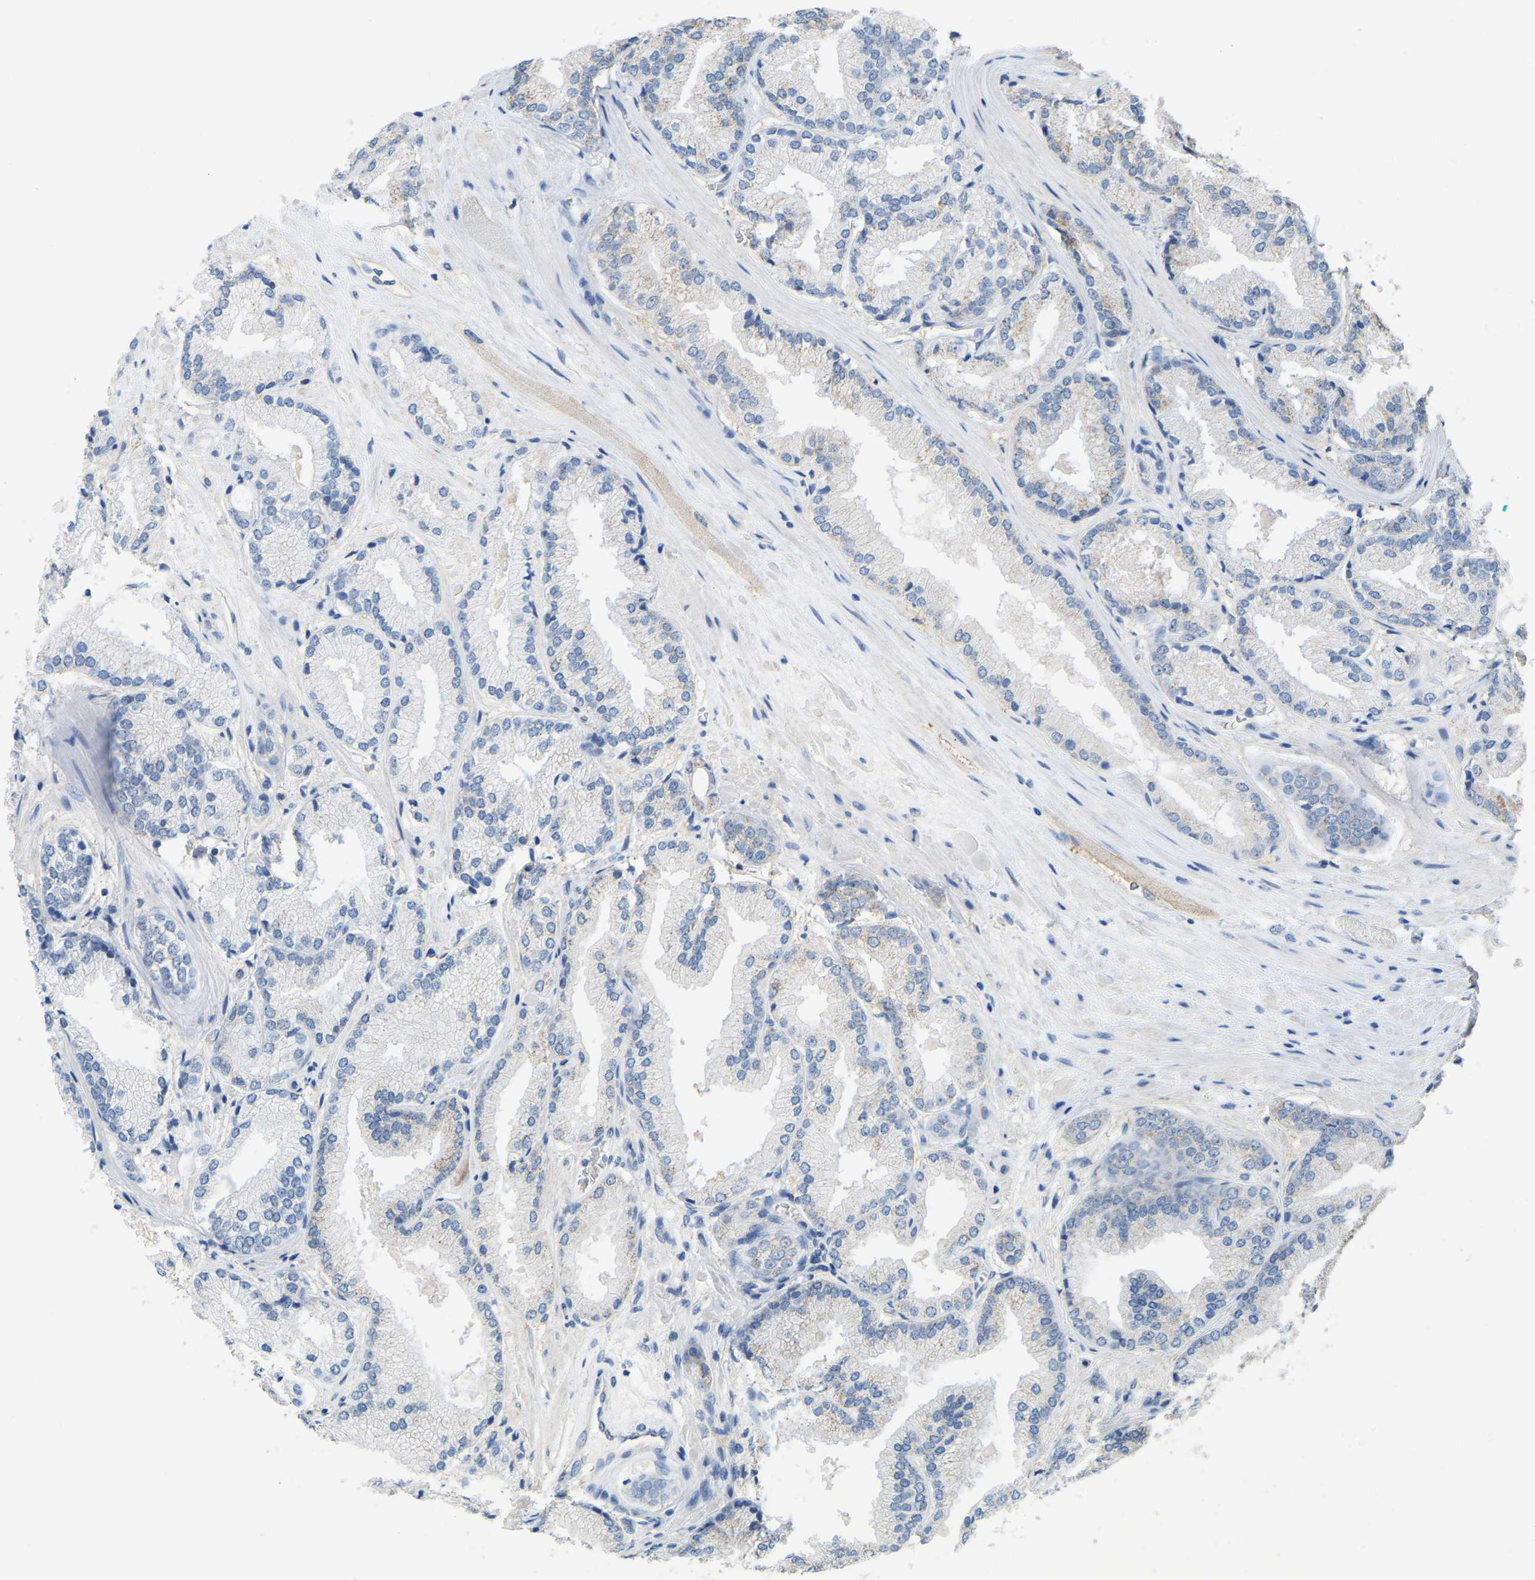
{"staining": {"intensity": "negative", "quantity": "none", "location": "none"}, "tissue": "prostate cancer", "cell_type": "Tumor cells", "image_type": "cancer", "snomed": [{"axis": "morphology", "description": "Adenocarcinoma, High grade"}, {"axis": "topography", "description": "Prostate"}], "caption": "High magnification brightfield microscopy of prostate cancer (high-grade adenocarcinoma) stained with DAB (brown) and counterstained with hematoxylin (blue): tumor cells show no significant staining.", "gene": "SERPINB5", "patient": {"sex": "male", "age": 59}}